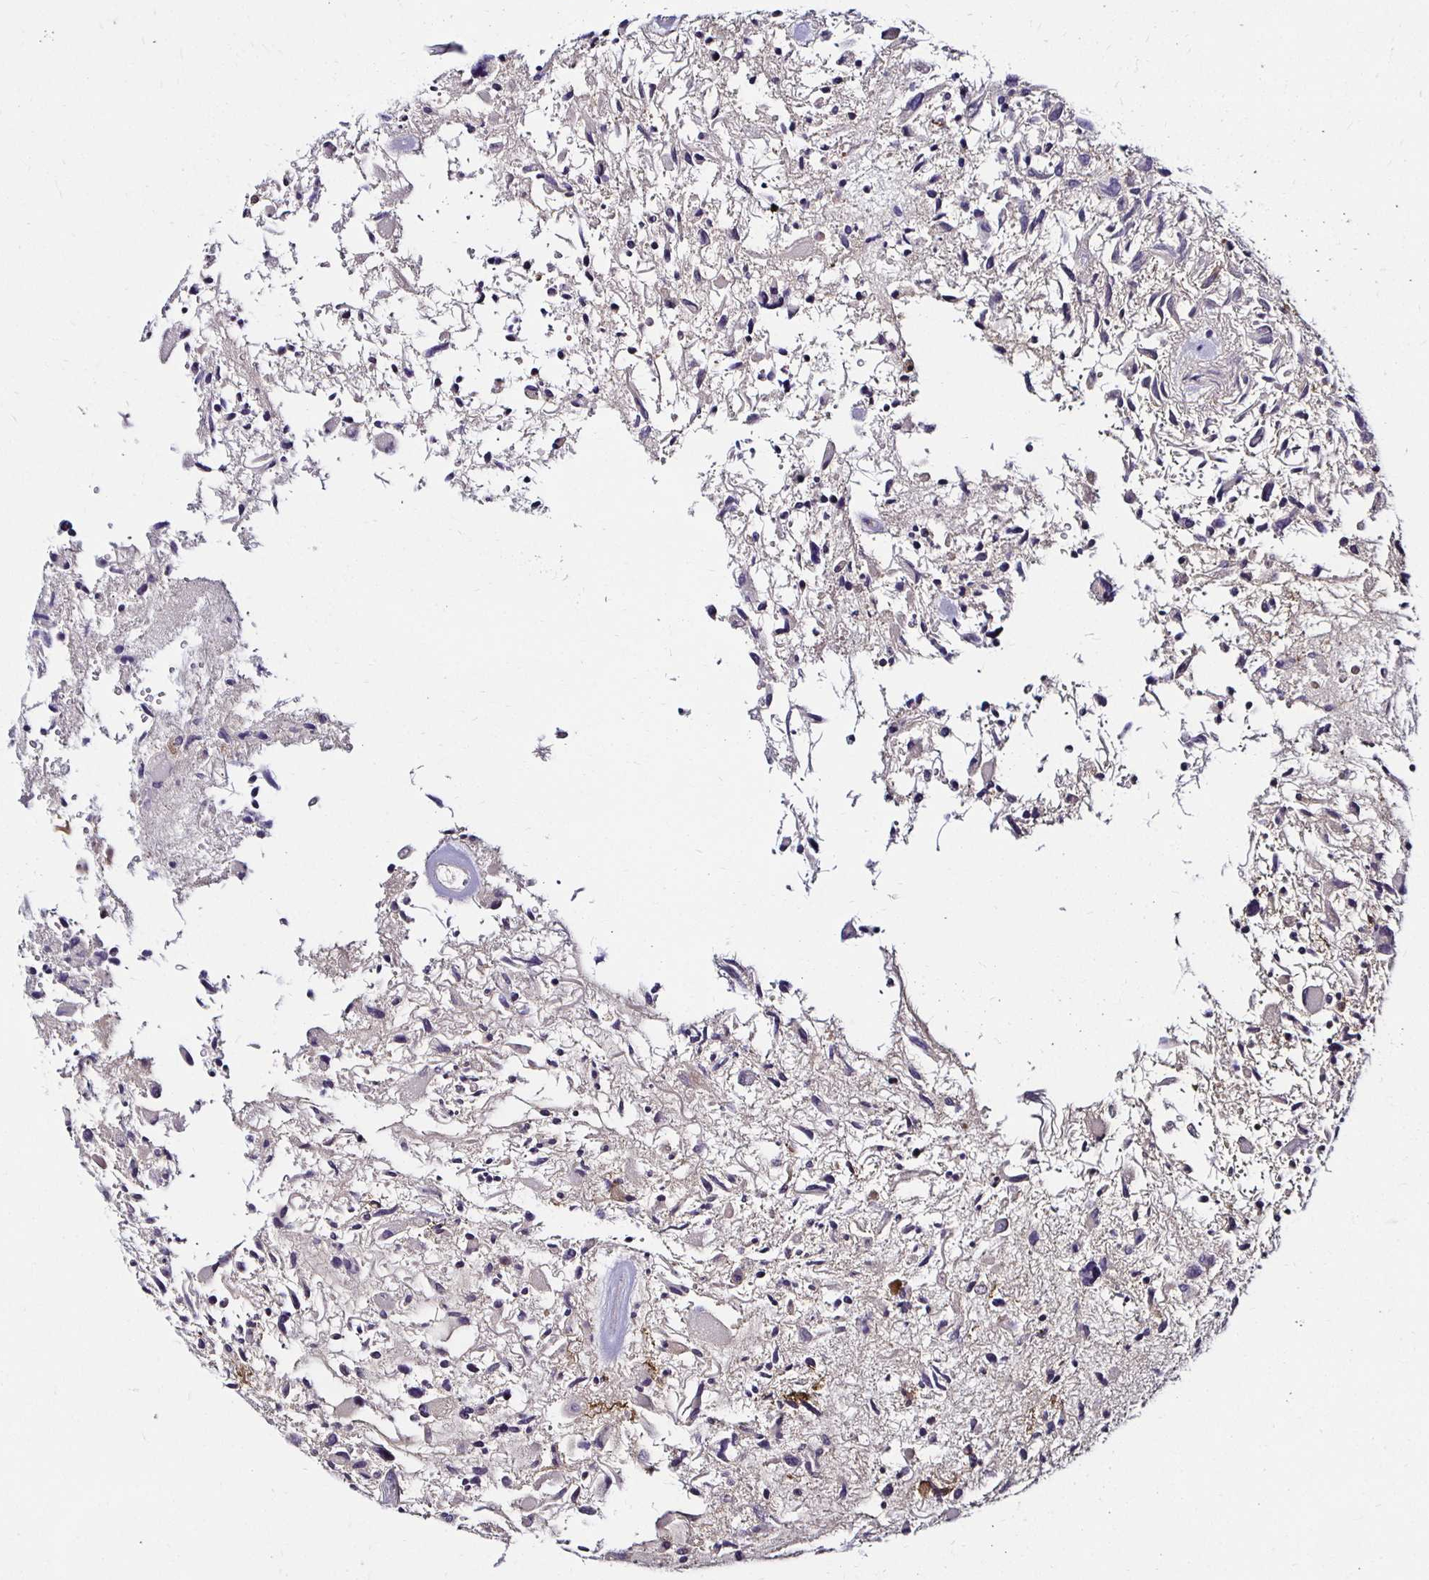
{"staining": {"intensity": "weak", "quantity": "<25%", "location": "cytoplasmic/membranous"}, "tissue": "glioma", "cell_type": "Tumor cells", "image_type": "cancer", "snomed": [{"axis": "morphology", "description": "Glioma, malignant, High grade"}, {"axis": "topography", "description": "Brain"}], "caption": "Tumor cells are negative for protein expression in human malignant high-grade glioma.", "gene": "TXN", "patient": {"sex": "female", "age": 11}}